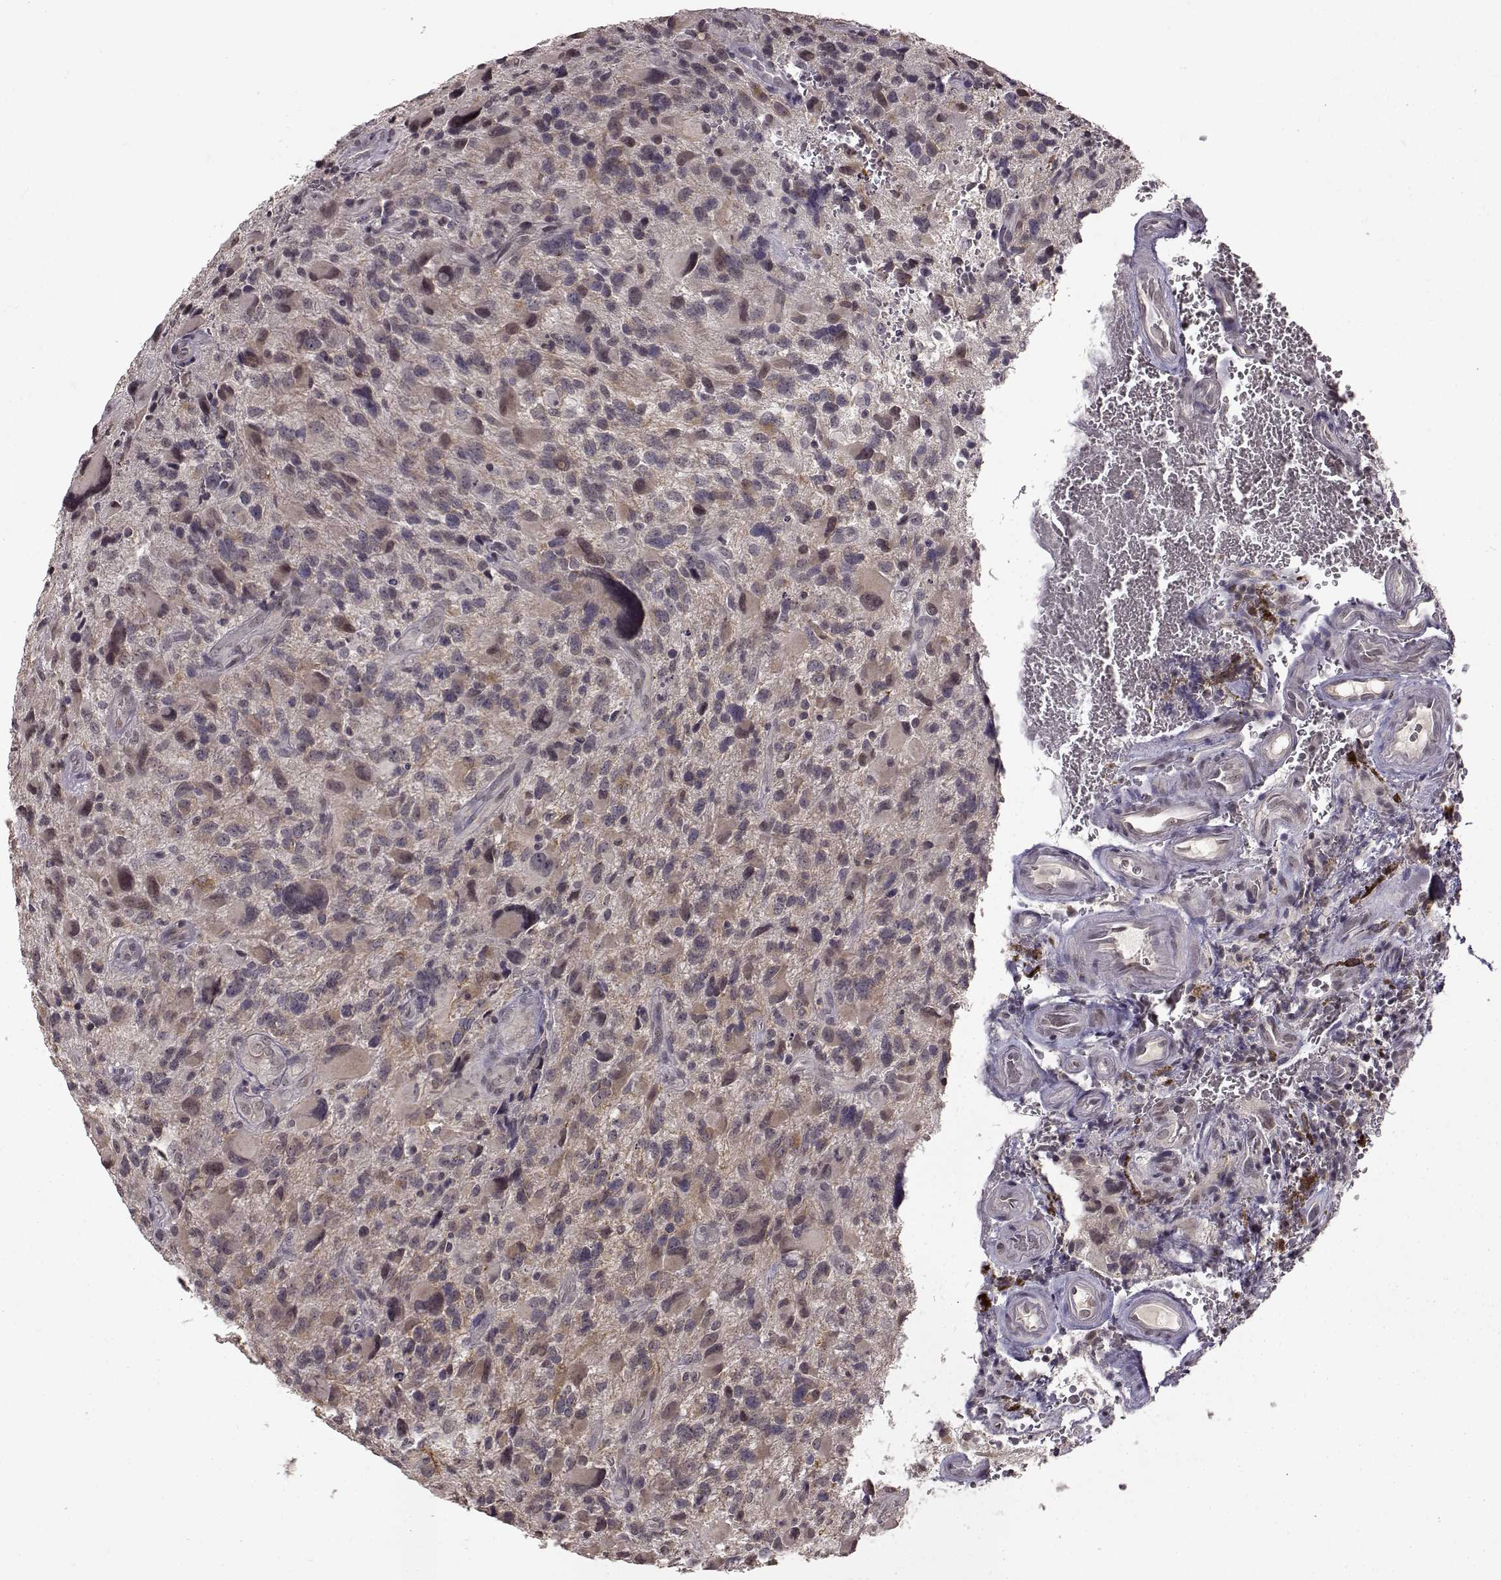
{"staining": {"intensity": "weak", "quantity": "25%-75%", "location": "cytoplasmic/membranous"}, "tissue": "glioma", "cell_type": "Tumor cells", "image_type": "cancer", "snomed": [{"axis": "morphology", "description": "Glioma, malignant, NOS"}, {"axis": "morphology", "description": "Glioma, malignant, High grade"}, {"axis": "topography", "description": "Brain"}], "caption": "Human glioma (malignant) stained with a protein marker reveals weak staining in tumor cells.", "gene": "NTRK2", "patient": {"sex": "female", "age": 71}}